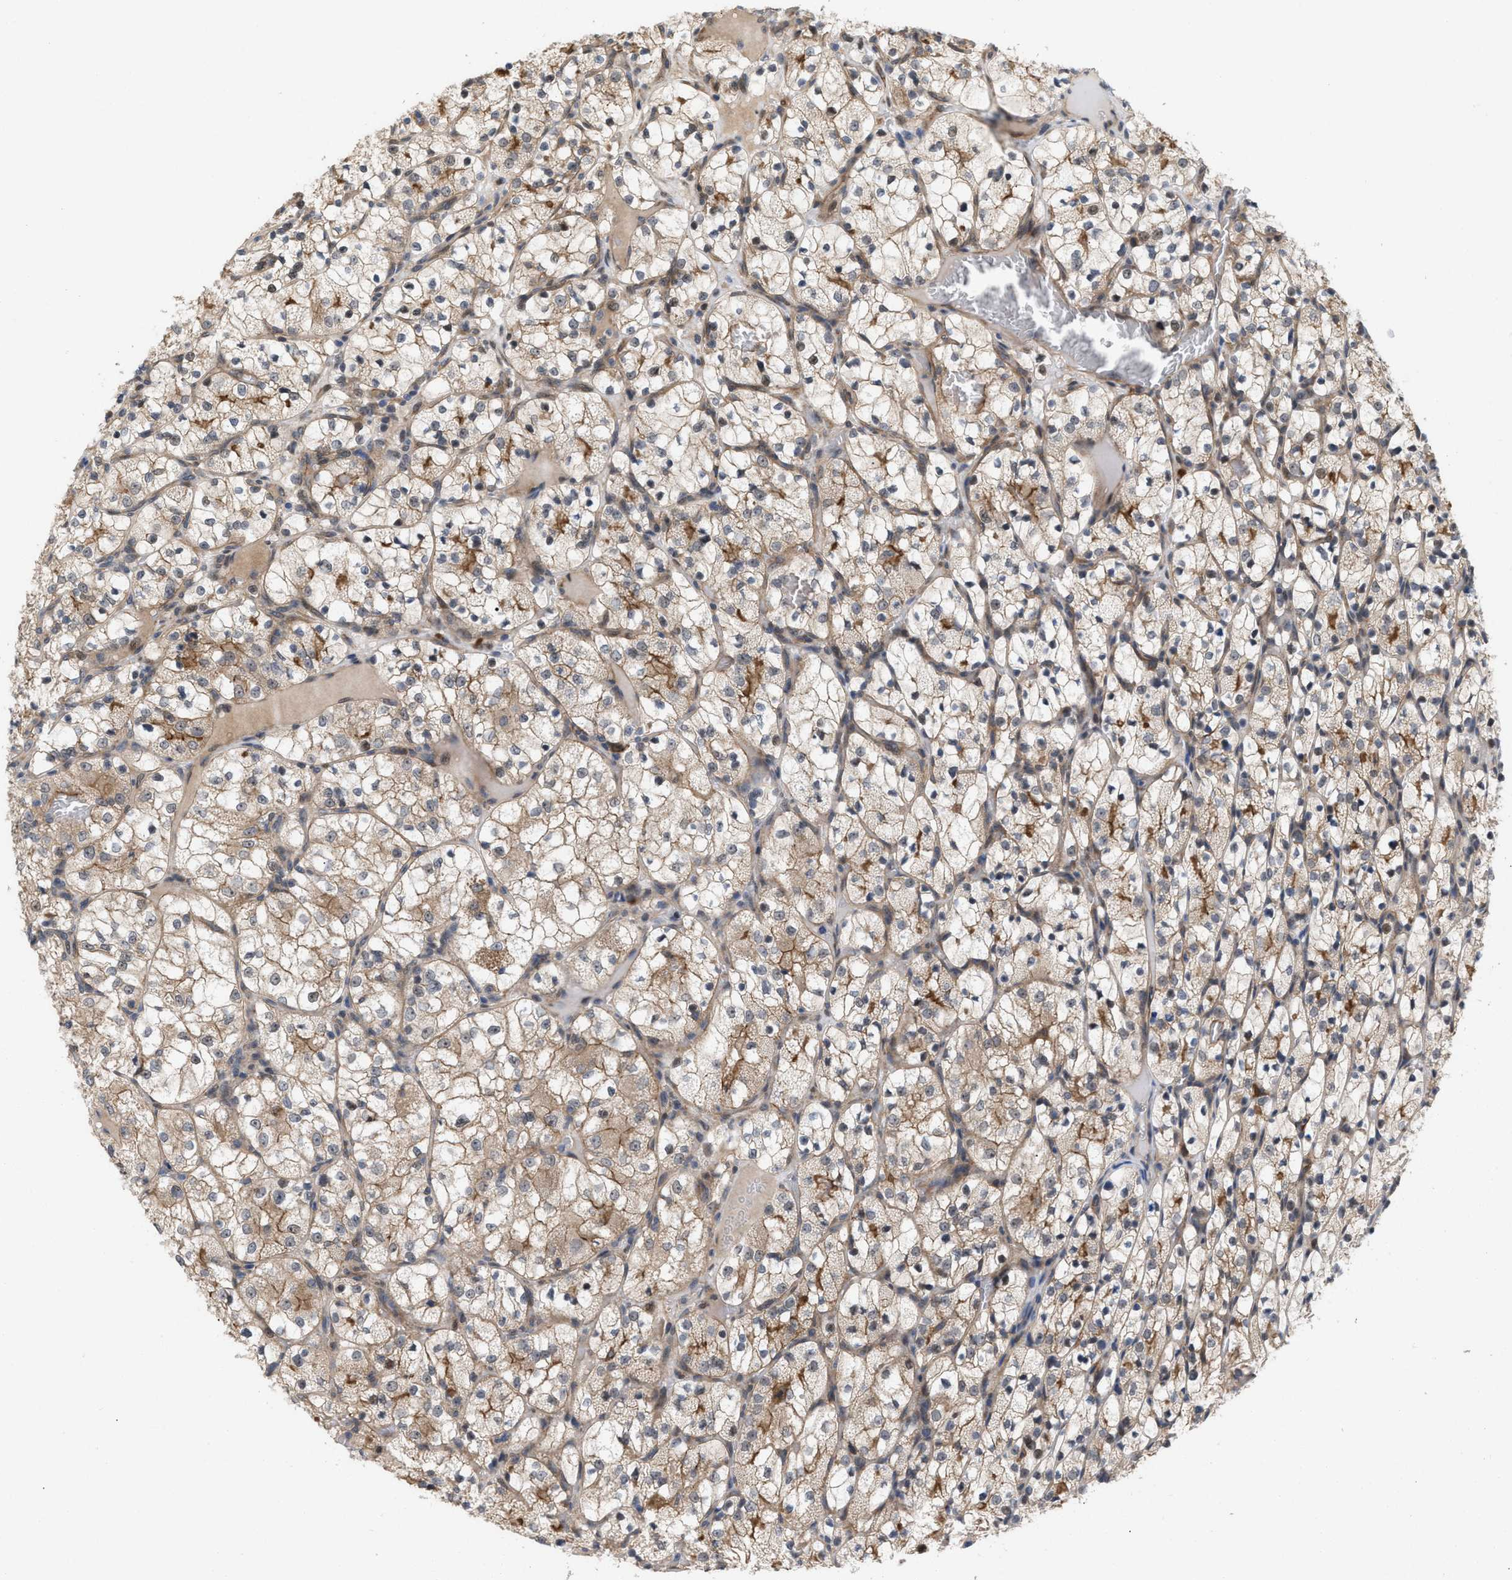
{"staining": {"intensity": "moderate", "quantity": "25%-75%", "location": "cytoplasmic/membranous"}, "tissue": "renal cancer", "cell_type": "Tumor cells", "image_type": "cancer", "snomed": [{"axis": "morphology", "description": "Adenocarcinoma, NOS"}, {"axis": "topography", "description": "Kidney"}], "caption": "The image reveals a brown stain indicating the presence of a protein in the cytoplasmic/membranous of tumor cells in renal cancer. (IHC, brightfield microscopy, high magnification).", "gene": "MFSD6", "patient": {"sex": "female", "age": 69}}